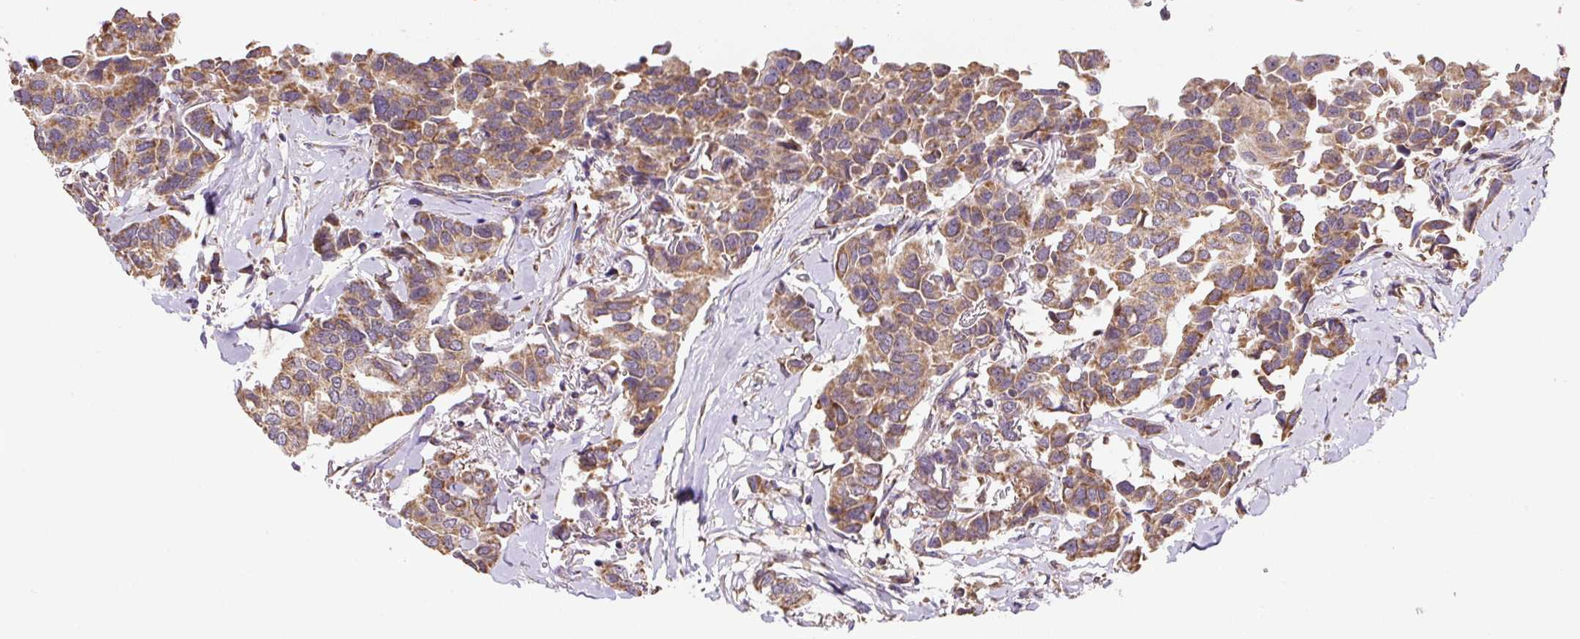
{"staining": {"intensity": "moderate", "quantity": ">75%", "location": "cytoplasmic/membranous"}, "tissue": "breast cancer", "cell_type": "Tumor cells", "image_type": "cancer", "snomed": [{"axis": "morphology", "description": "Duct carcinoma"}, {"axis": "topography", "description": "Breast"}], "caption": "Brown immunohistochemical staining in breast cancer demonstrates moderate cytoplasmic/membranous expression in about >75% of tumor cells.", "gene": "MFSD9", "patient": {"sex": "female", "age": 80}}